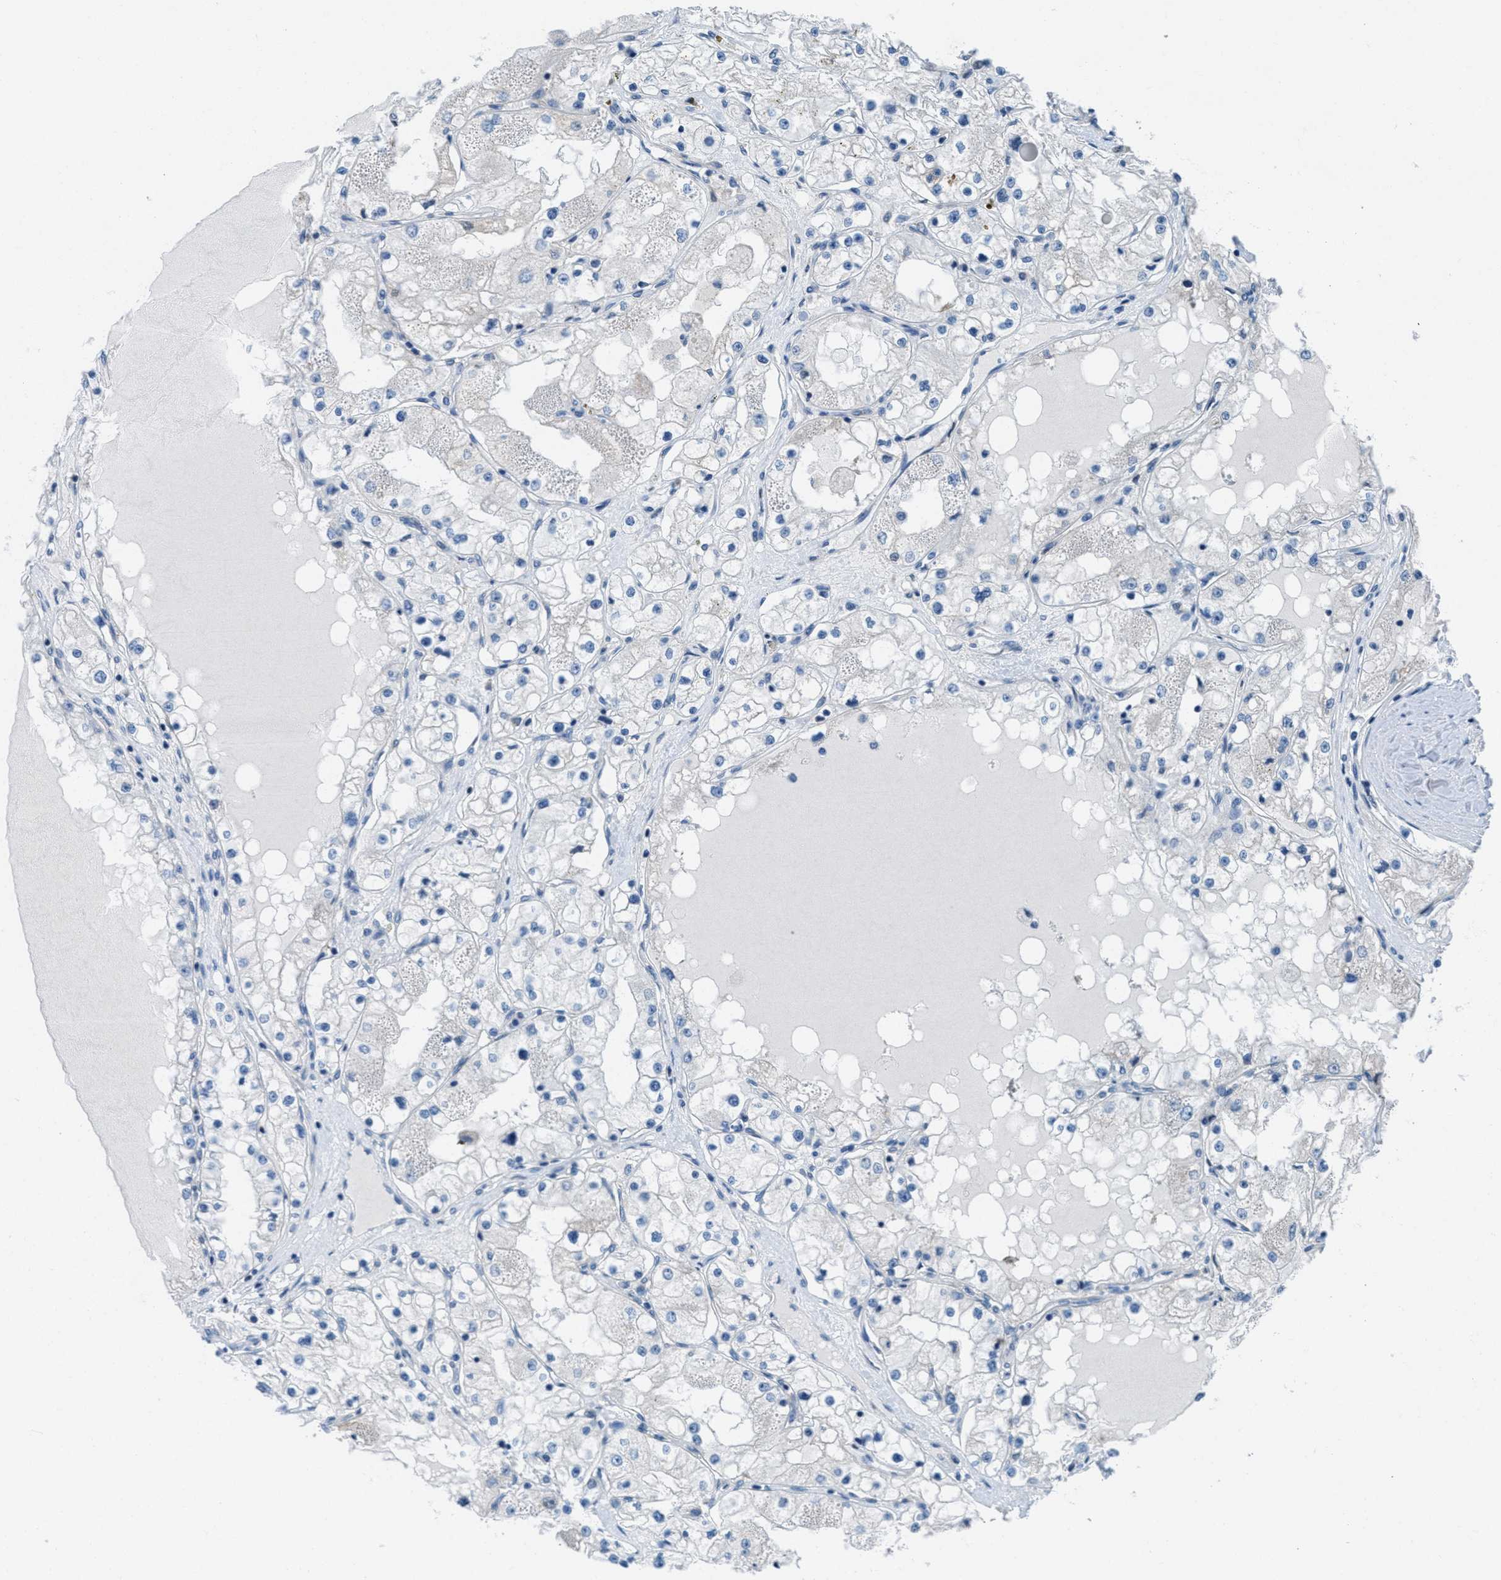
{"staining": {"intensity": "negative", "quantity": "none", "location": "none"}, "tissue": "renal cancer", "cell_type": "Tumor cells", "image_type": "cancer", "snomed": [{"axis": "morphology", "description": "Adenocarcinoma, NOS"}, {"axis": "topography", "description": "Kidney"}], "caption": "Immunohistochemical staining of adenocarcinoma (renal) shows no significant staining in tumor cells.", "gene": "MAPRE2", "patient": {"sex": "male", "age": 68}}